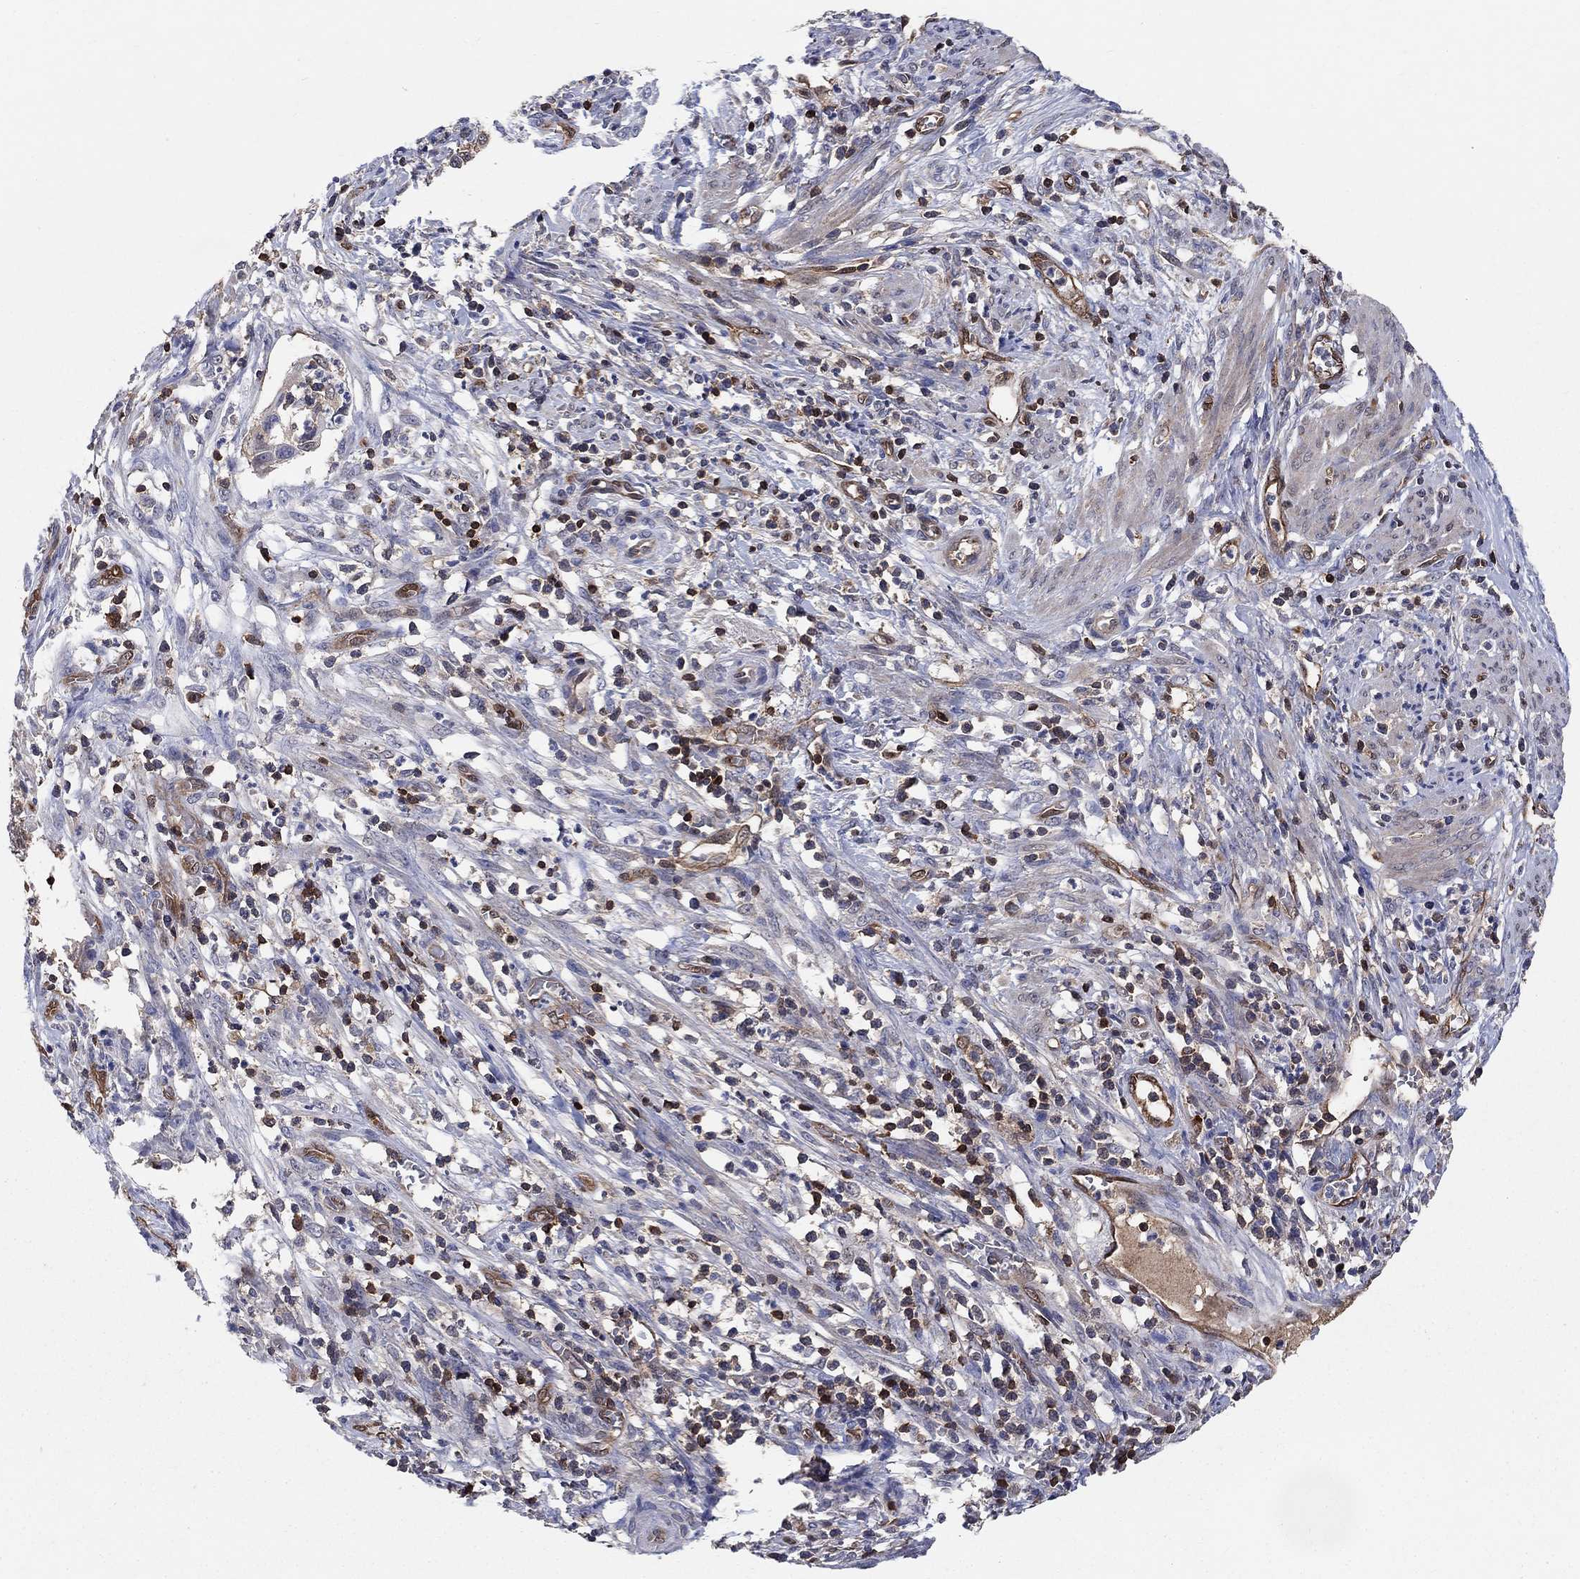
{"staining": {"intensity": "weak", "quantity": ">75%", "location": "cytoplasmic/membranous"}, "tissue": "cervical cancer", "cell_type": "Tumor cells", "image_type": "cancer", "snomed": [{"axis": "morphology", "description": "Squamous cell carcinoma, NOS"}, {"axis": "topography", "description": "Cervix"}], "caption": "Human cervical cancer stained with a brown dye demonstrates weak cytoplasmic/membranous positive expression in approximately >75% of tumor cells.", "gene": "AGFG2", "patient": {"sex": "female", "age": 70}}